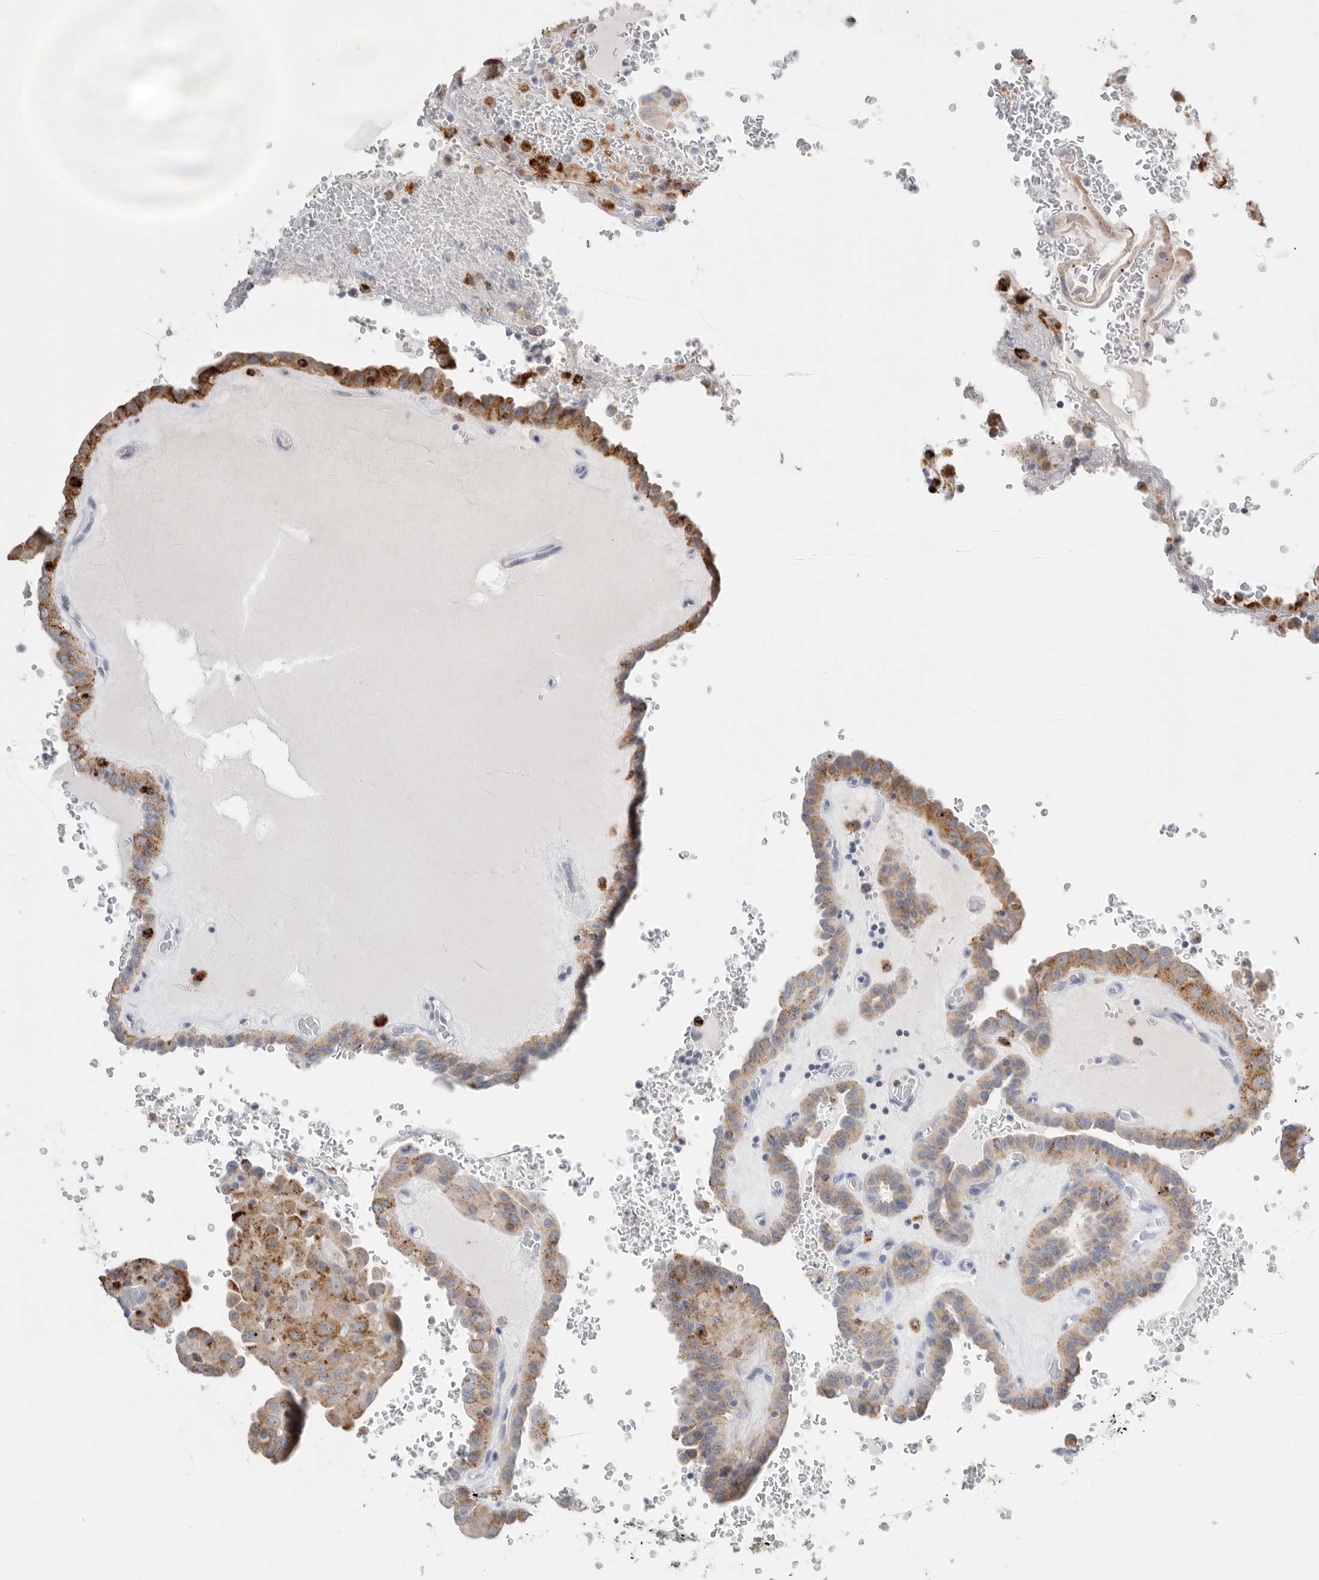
{"staining": {"intensity": "moderate", "quantity": "<25%", "location": "cytoplasmic/membranous"}, "tissue": "thyroid cancer", "cell_type": "Tumor cells", "image_type": "cancer", "snomed": [{"axis": "morphology", "description": "Papillary adenocarcinoma, NOS"}, {"axis": "topography", "description": "Thyroid gland"}], "caption": "Immunohistochemical staining of human thyroid papillary adenocarcinoma demonstrates low levels of moderate cytoplasmic/membranous expression in about <25% of tumor cells.", "gene": "GGH", "patient": {"sex": "male", "age": 77}}